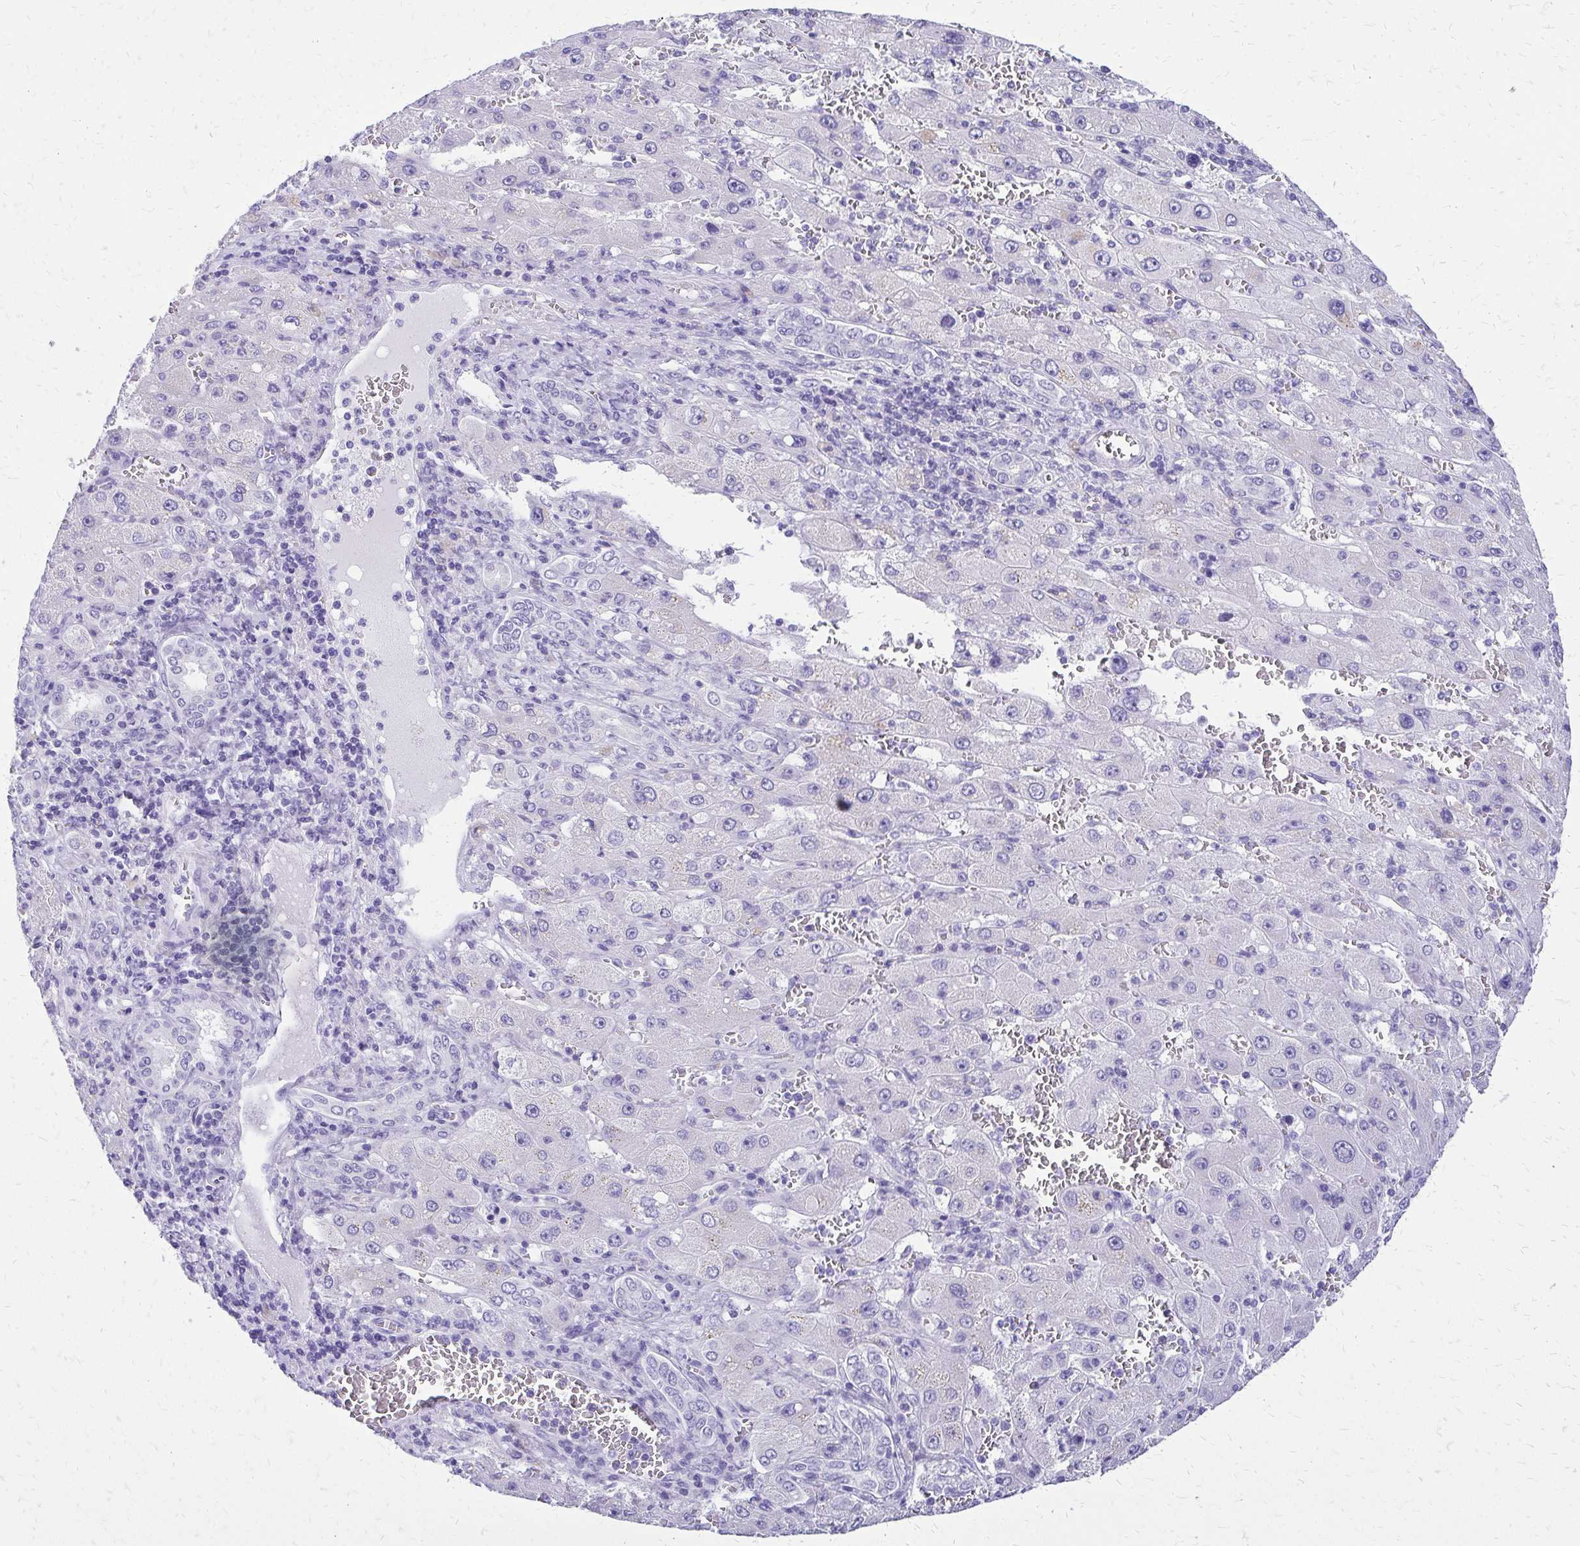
{"staining": {"intensity": "negative", "quantity": "none", "location": "none"}, "tissue": "liver cancer", "cell_type": "Tumor cells", "image_type": "cancer", "snomed": [{"axis": "morphology", "description": "Carcinoma, Hepatocellular, NOS"}, {"axis": "topography", "description": "Liver"}], "caption": "Tumor cells are negative for brown protein staining in liver cancer (hepatocellular carcinoma).", "gene": "SLC32A1", "patient": {"sex": "female", "age": 73}}